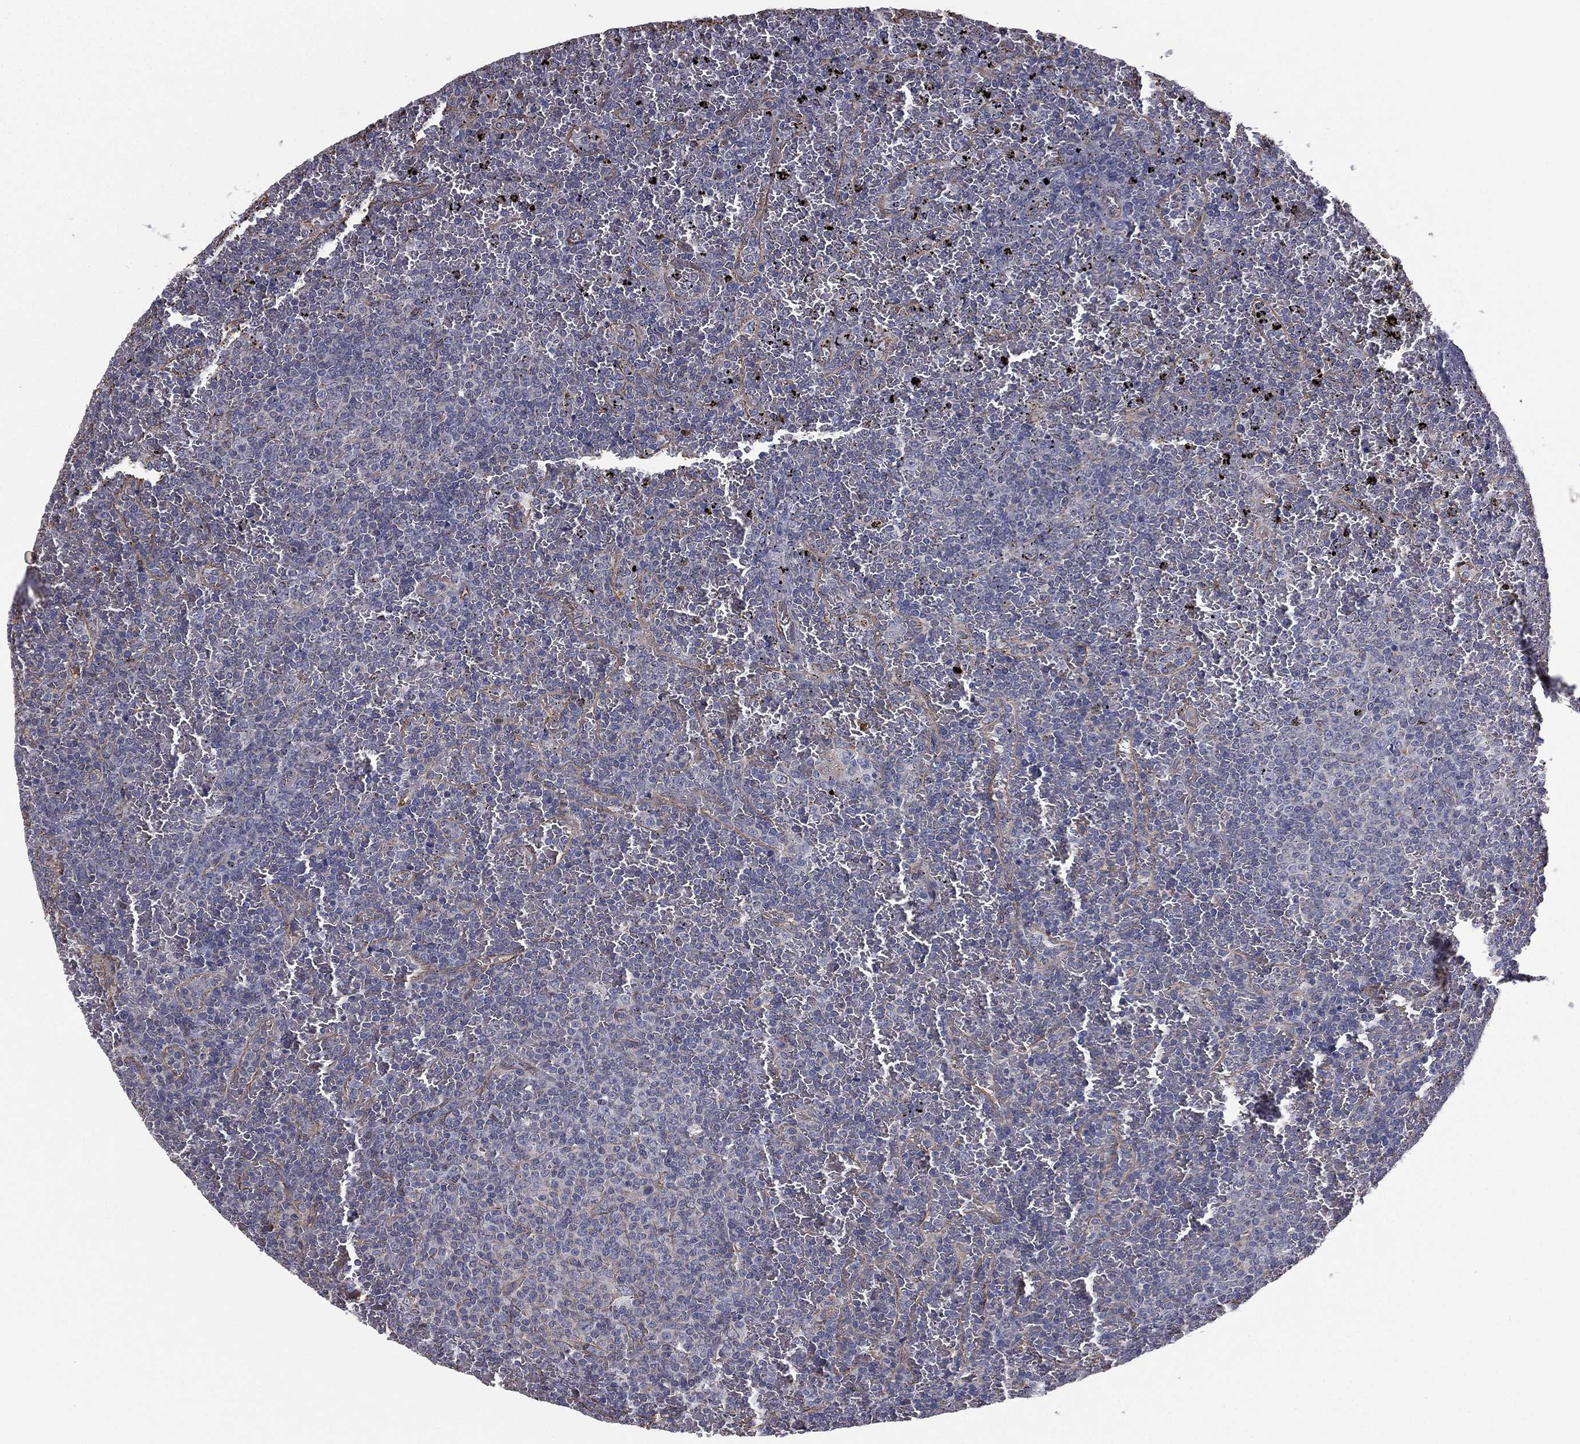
{"staining": {"intensity": "negative", "quantity": "none", "location": "none"}, "tissue": "lymphoma", "cell_type": "Tumor cells", "image_type": "cancer", "snomed": [{"axis": "morphology", "description": "Malignant lymphoma, non-Hodgkin's type, Low grade"}, {"axis": "topography", "description": "Spleen"}], "caption": "DAB immunohistochemical staining of lymphoma shows no significant expression in tumor cells. Nuclei are stained in blue.", "gene": "SCUBE1", "patient": {"sex": "female", "age": 77}}